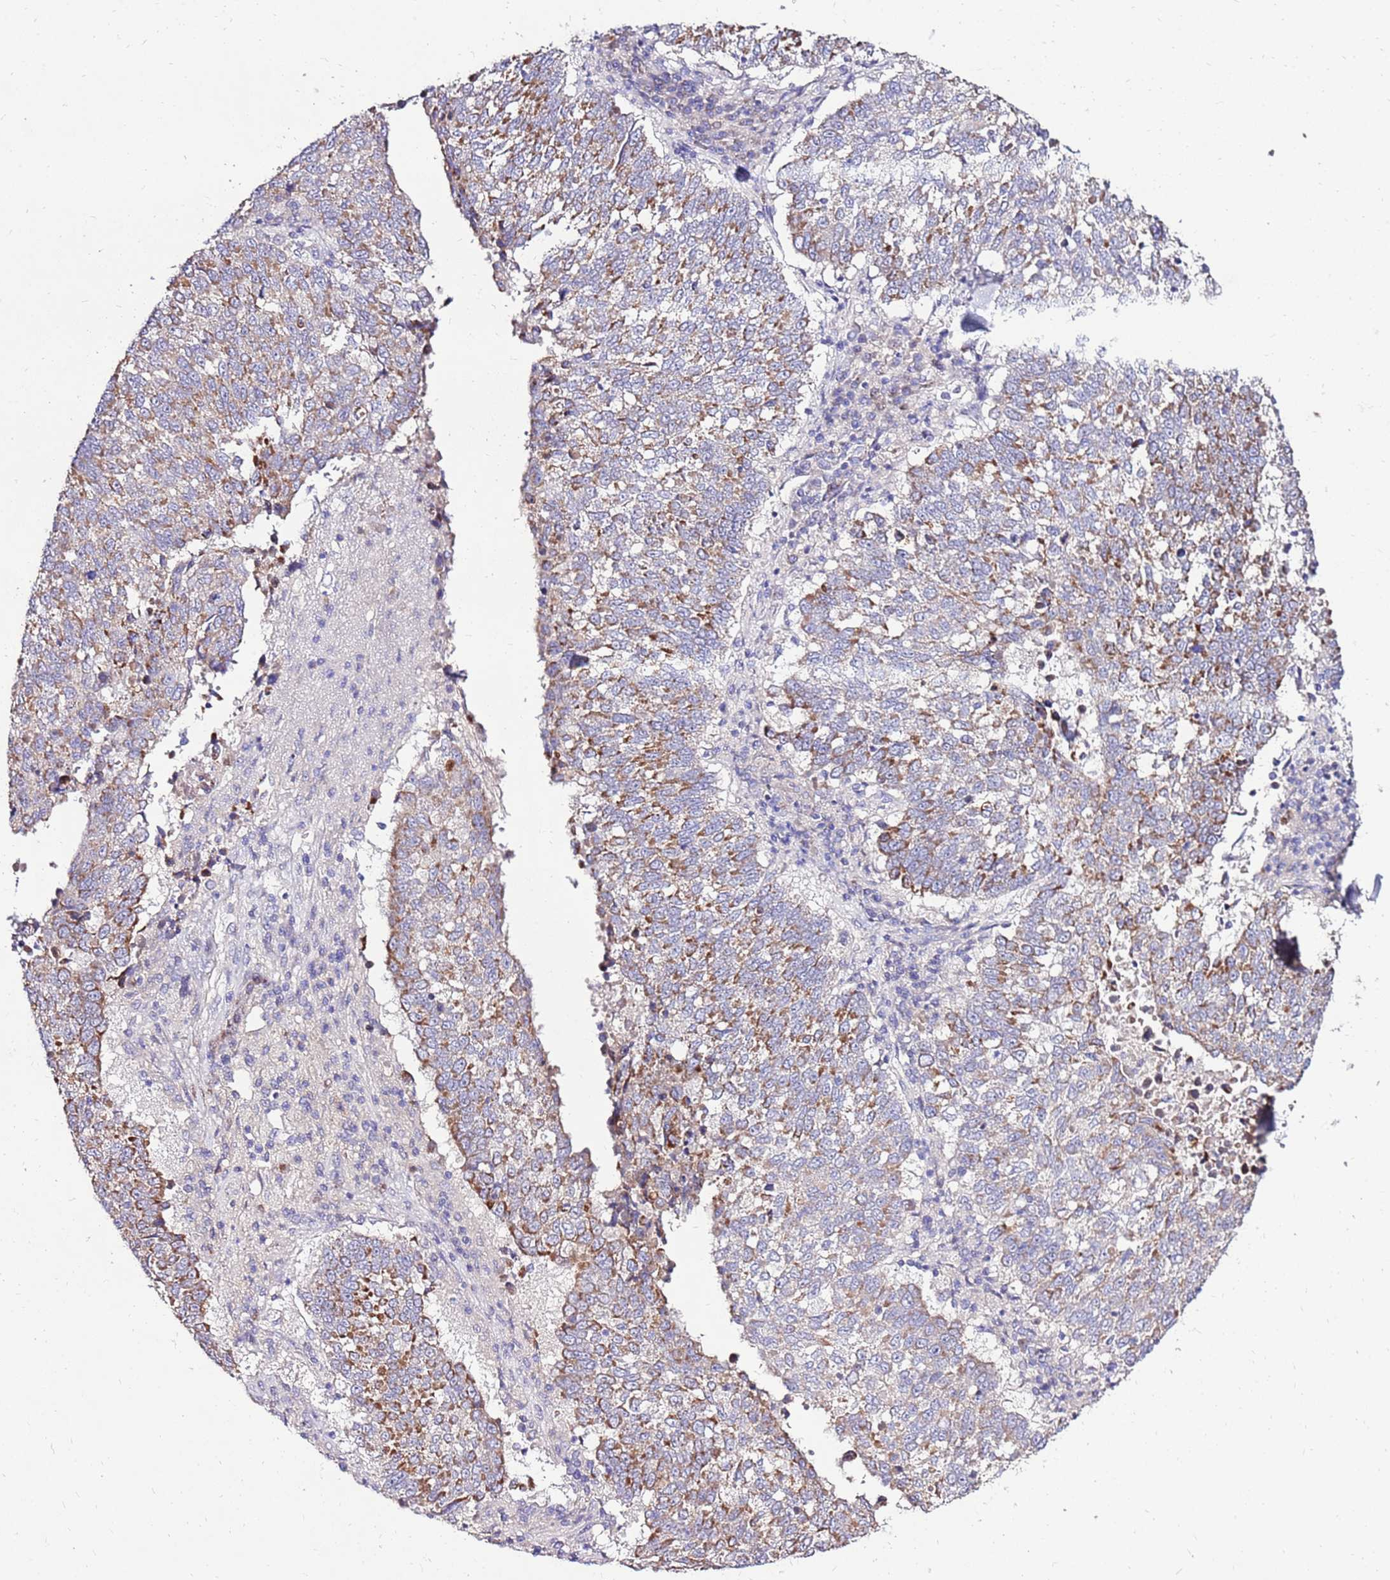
{"staining": {"intensity": "moderate", "quantity": ">75%", "location": "cytoplasmic/membranous"}, "tissue": "lung cancer", "cell_type": "Tumor cells", "image_type": "cancer", "snomed": [{"axis": "morphology", "description": "Squamous cell carcinoma, NOS"}, {"axis": "topography", "description": "Lung"}], "caption": "The image demonstrates a brown stain indicating the presence of a protein in the cytoplasmic/membranous of tumor cells in lung cancer.", "gene": "TMEM106C", "patient": {"sex": "male", "age": 73}}